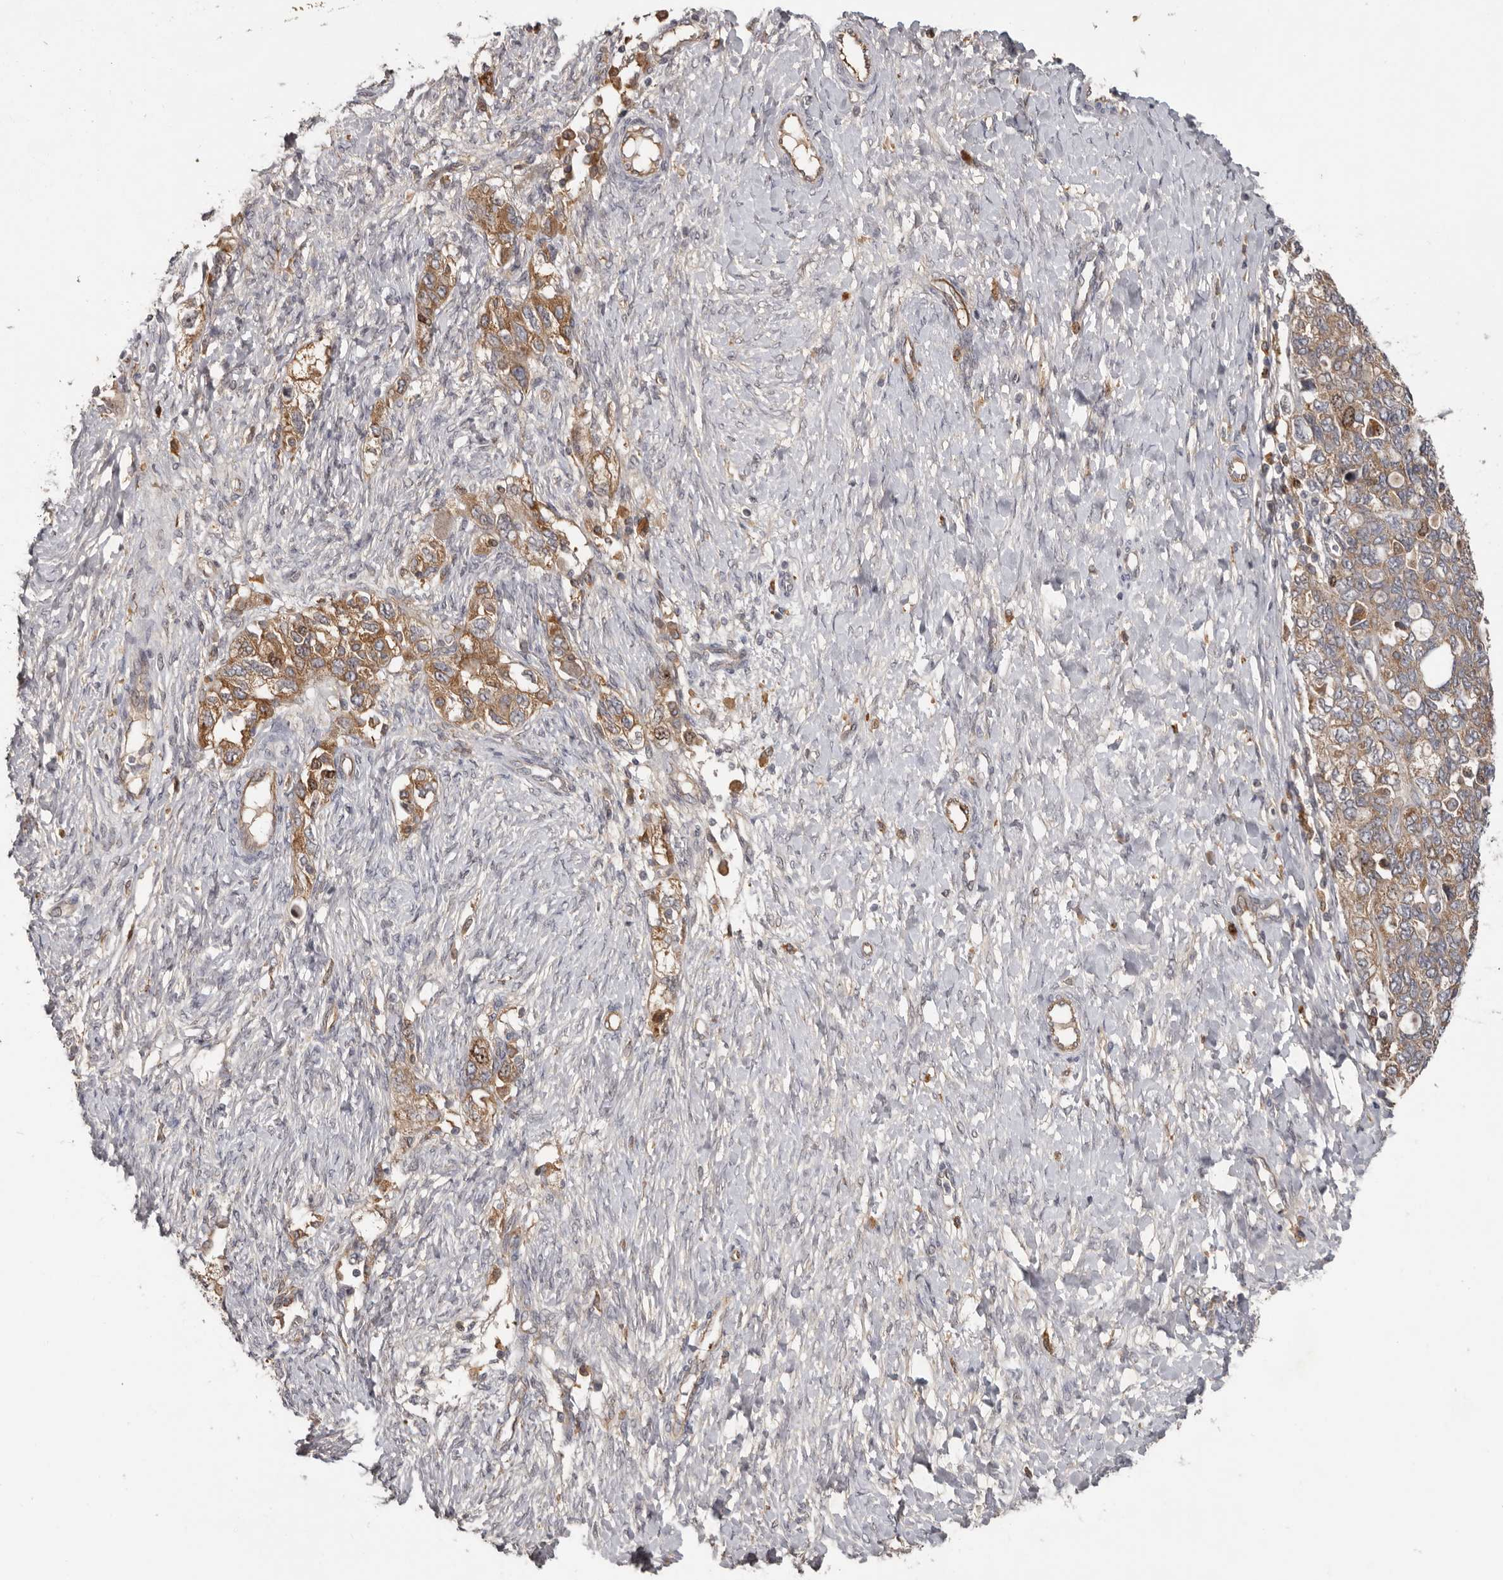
{"staining": {"intensity": "moderate", "quantity": ">75%", "location": "cytoplasmic/membranous"}, "tissue": "ovarian cancer", "cell_type": "Tumor cells", "image_type": "cancer", "snomed": [{"axis": "morphology", "description": "Carcinoma, NOS"}, {"axis": "morphology", "description": "Cystadenocarcinoma, serous, NOS"}, {"axis": "topography", "description": "Ovary"}], "caption": "Immunohistochemical staining of ovarian cancer shows medium levels of moderate cytoplasmic/membranous protein expression in about >75% of tumor cells. The protein of interest is stained brown, and the nuclei are stained in blue (DAB (3,3'-diaminobenzidine) IHC with brightfield microscopy, high magnification).", "gene": "CDCA8", "patient": {"sex": "female", "age": 69}}